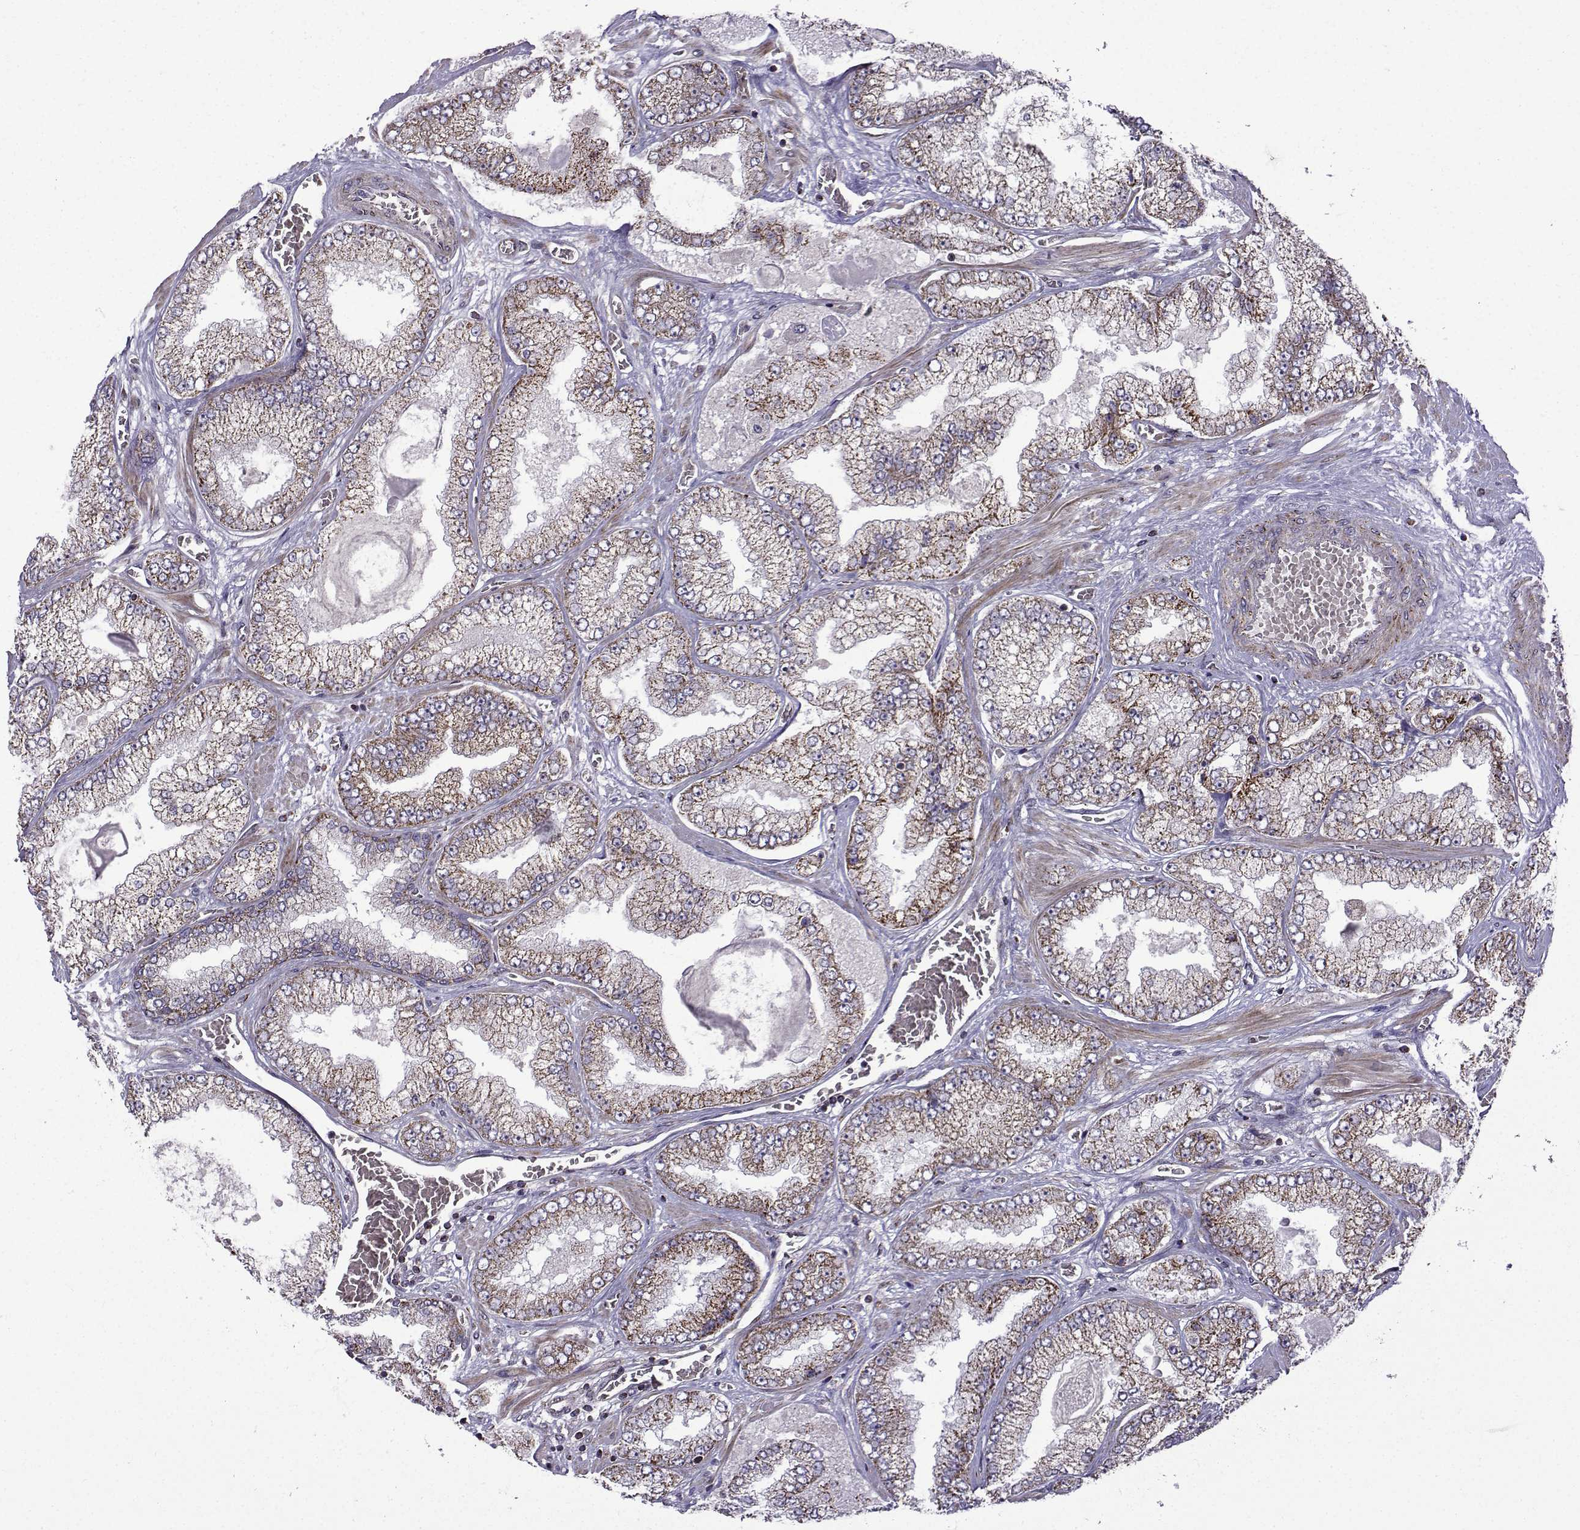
{"staining": {"intensity": "moderate", "quantity": "25%-75%", "location": "cytoplasmic/membranous"}, "tissue": "prostate cancer", "cell_type": "Tumor cells", "image_type": "cancer", "snomed": [{"axis": "morphology", "description": "Adenocarcinoma, Low grade"}, {"axis": "topography", "description": "Prostate"}], "caption": "The photomicrograph displays staining of adenocarcinoma (low-grade) (prostate), revealing moderate cytoplasmic/membranous protein positivity (brown color) within tumor cells.", "gene": "TAB2", "patient": {"sex": "male", "age": 57}}